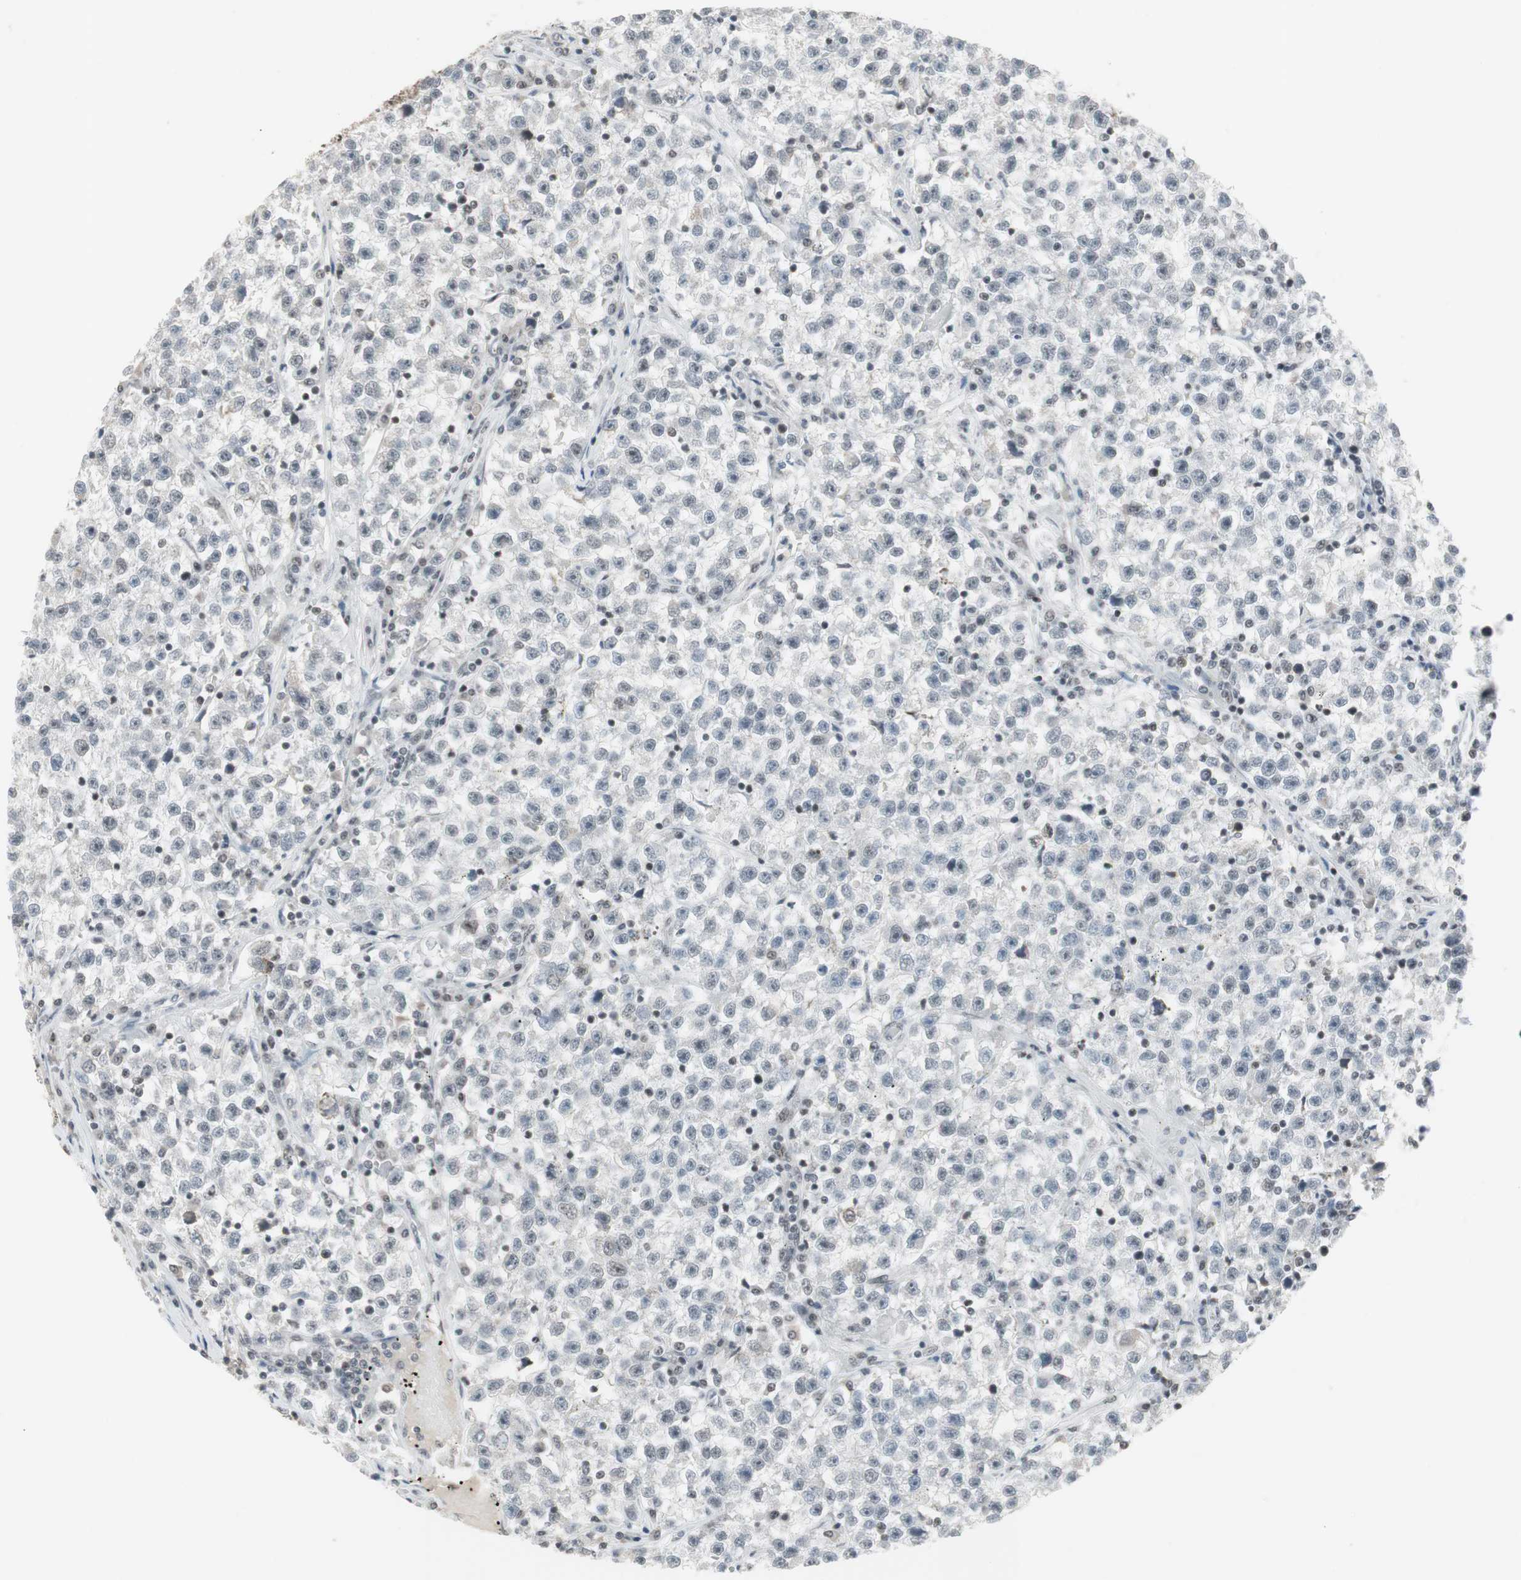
{"staining": {"intensity": "negative", "quantity": "none", "location": "none"}, "tissue": "testis cancer", "cell_type": "Tumor cells", "image_type": "cancer", "snomed": [{"axis": "morphology", "description": "Seminoma, NOS"}, {"axis": "topography", "description": "Testis"}], "caption": "DAB immunohistochemical staining of human testis seminoma reveals no significant expression in tumor cells. Brightfield microscopy of immunohistochemistry stained with DAB (3,3'-diaminobenzidine) (brown) and hematoxylin (blue), captured at high magnification.", "gene": "RTF1", "patient": {"sex": "male", "age": 22}}